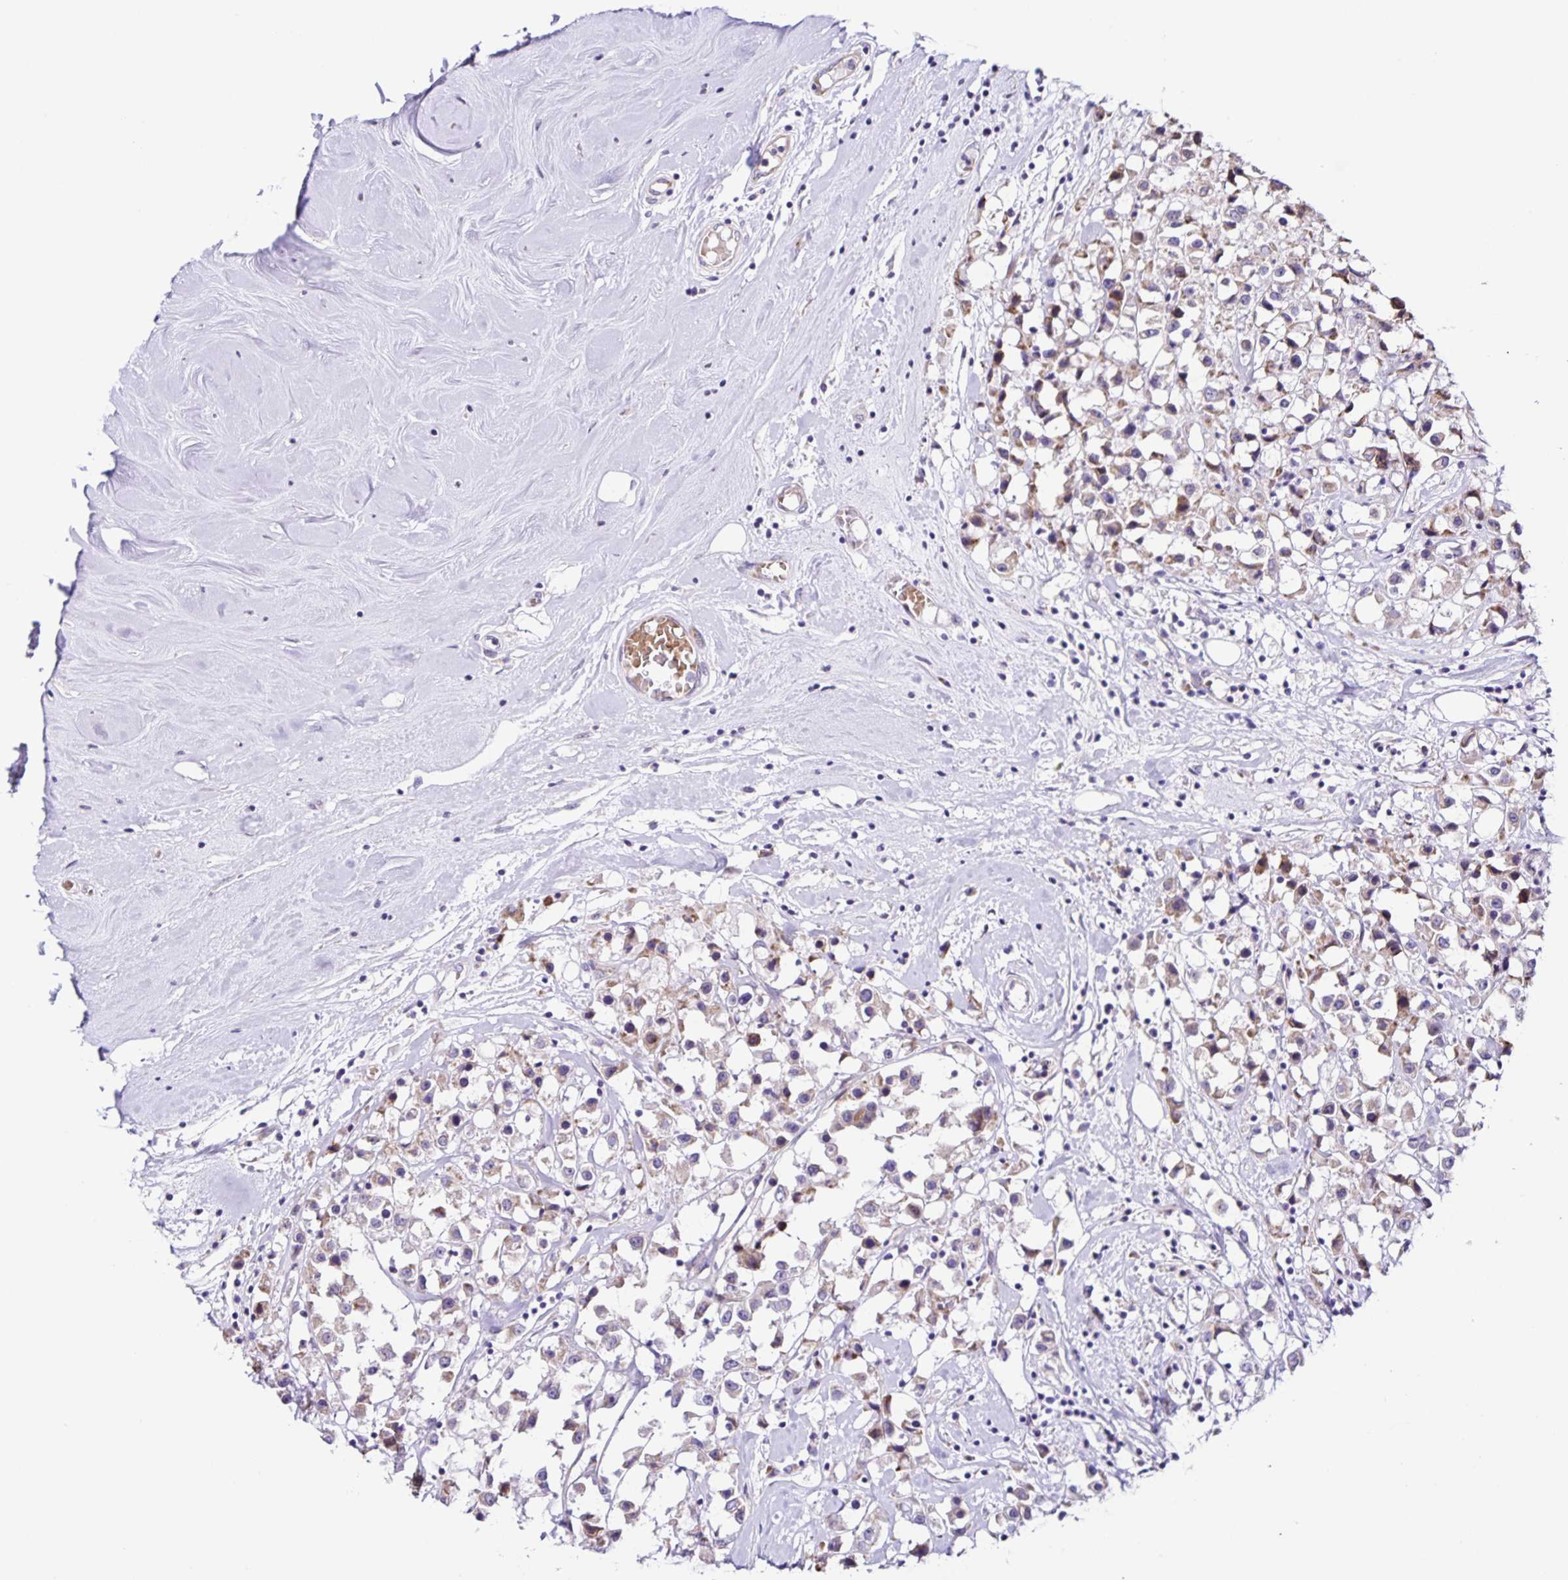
{"staining": {"intensity": "weak", "quantity": "25%-75%", "location": "cytoplasmic/membranous"}, "tissue": "breast cancer", "cell_type": "Tumor cells", "image_type": "cancer", "snomed": [{"axis": "morphology", "description": "Duct carcinoma"}, {"axis": "topography", "description": "Breast"}], "caption": "Weak cytoplasmic/membranous protein positivity is seen in about 25%-75% of tumor cells in breast cancer (infiltrating ductal carcinoma).", "gene": "RNFT2", "patient": {"sex": "female", "age": 61}}